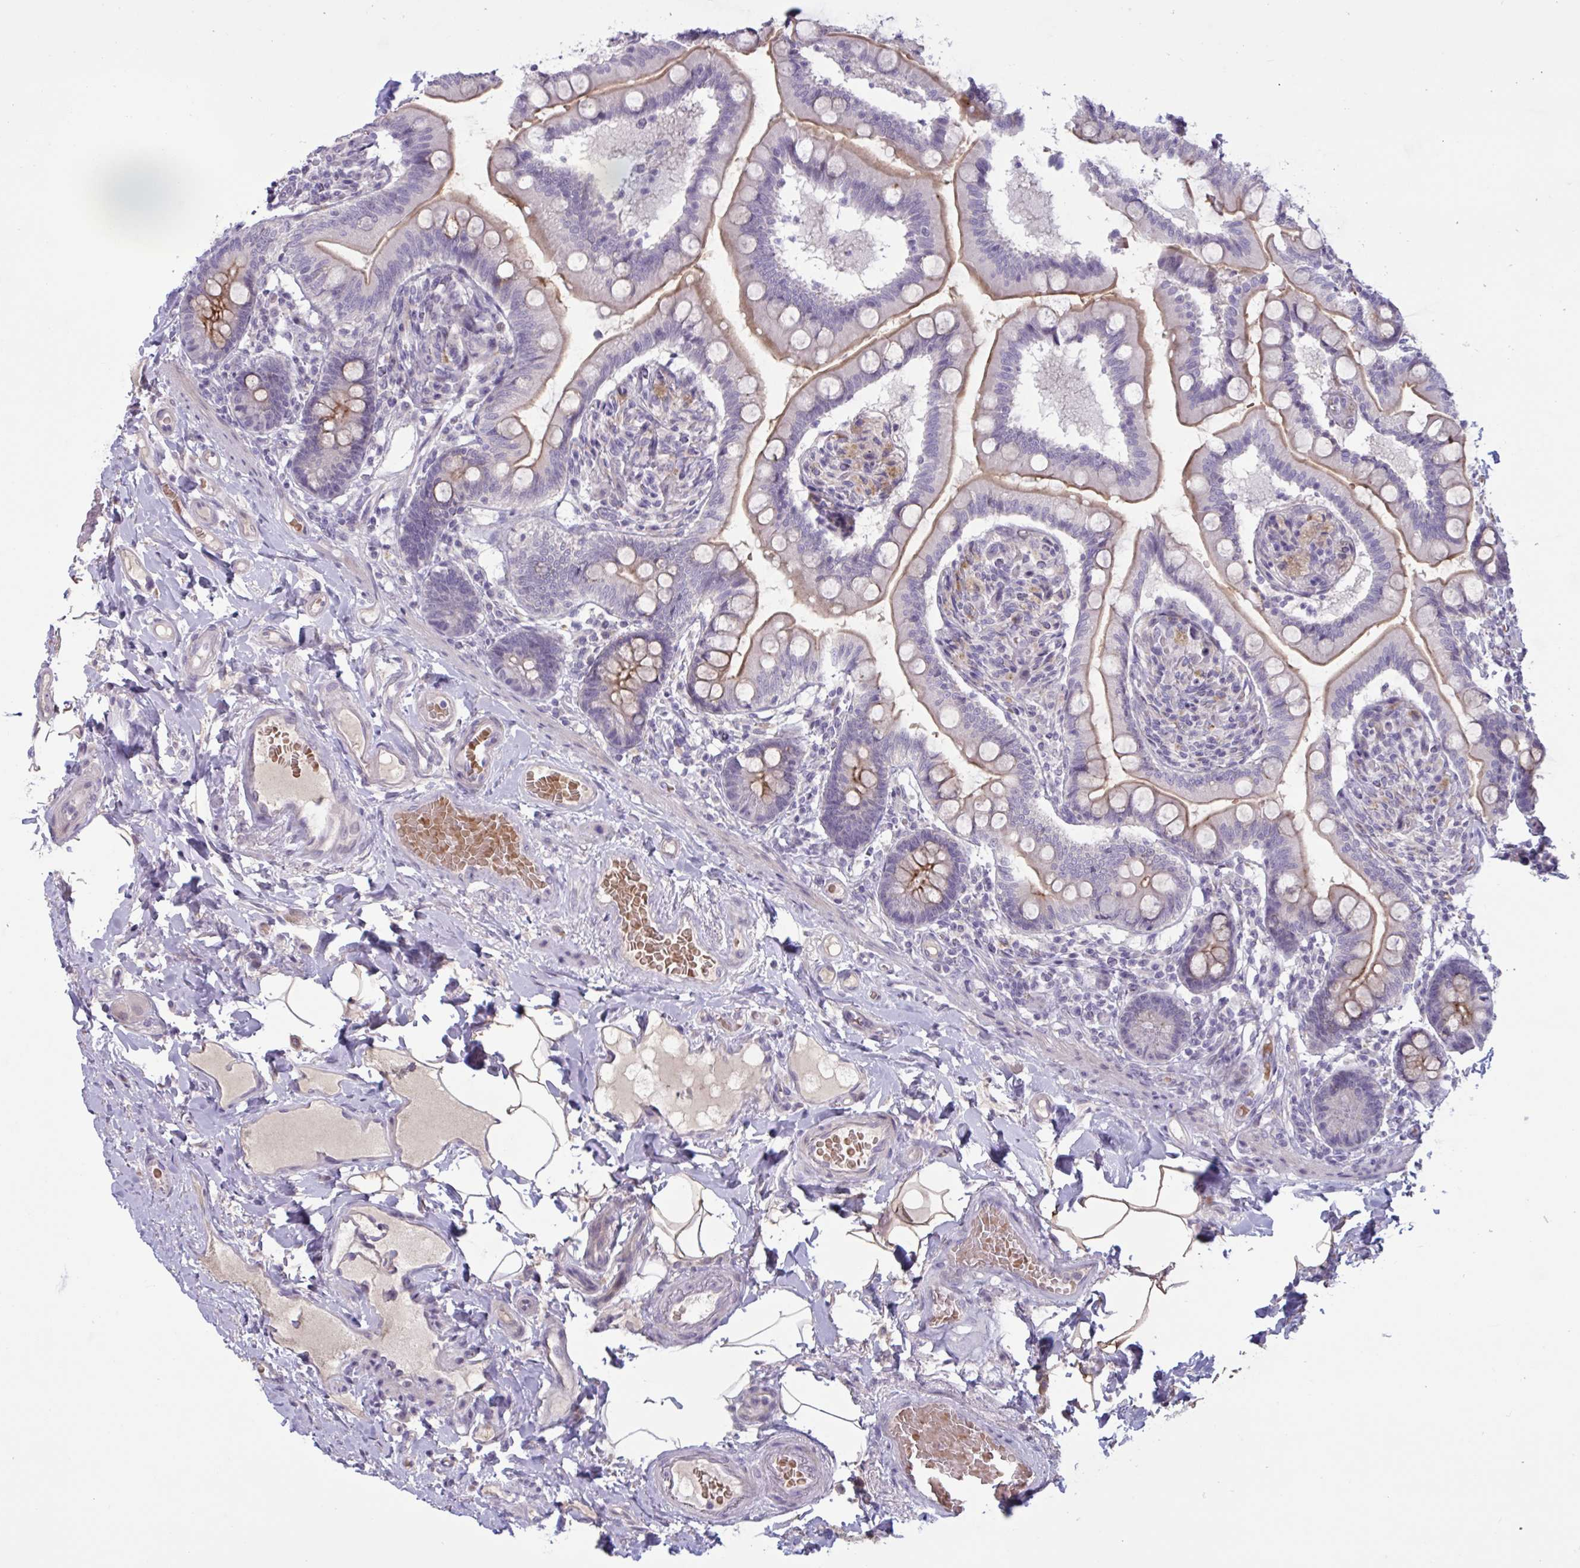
{"staining": {"intensity": "moderate", "quantity": "25%-75%", "location": "cytoplasmic/membranous"}, "tissue": "small intestine", "cell_type": "Glandular cells", "image_type": "normal", "snomed": [{"axis": "morphology", "description": "Normal tissue, NOS"}, {"axis": "topography", "description": "Small intestine"}], "caption": "Glandular cells display moderate cytoplasmic/membranous staining in about 25%-75% of cells in benign small intestine.", "gene": "ENSG00000281613", "patient": {"sex": "female", "age": 64}}